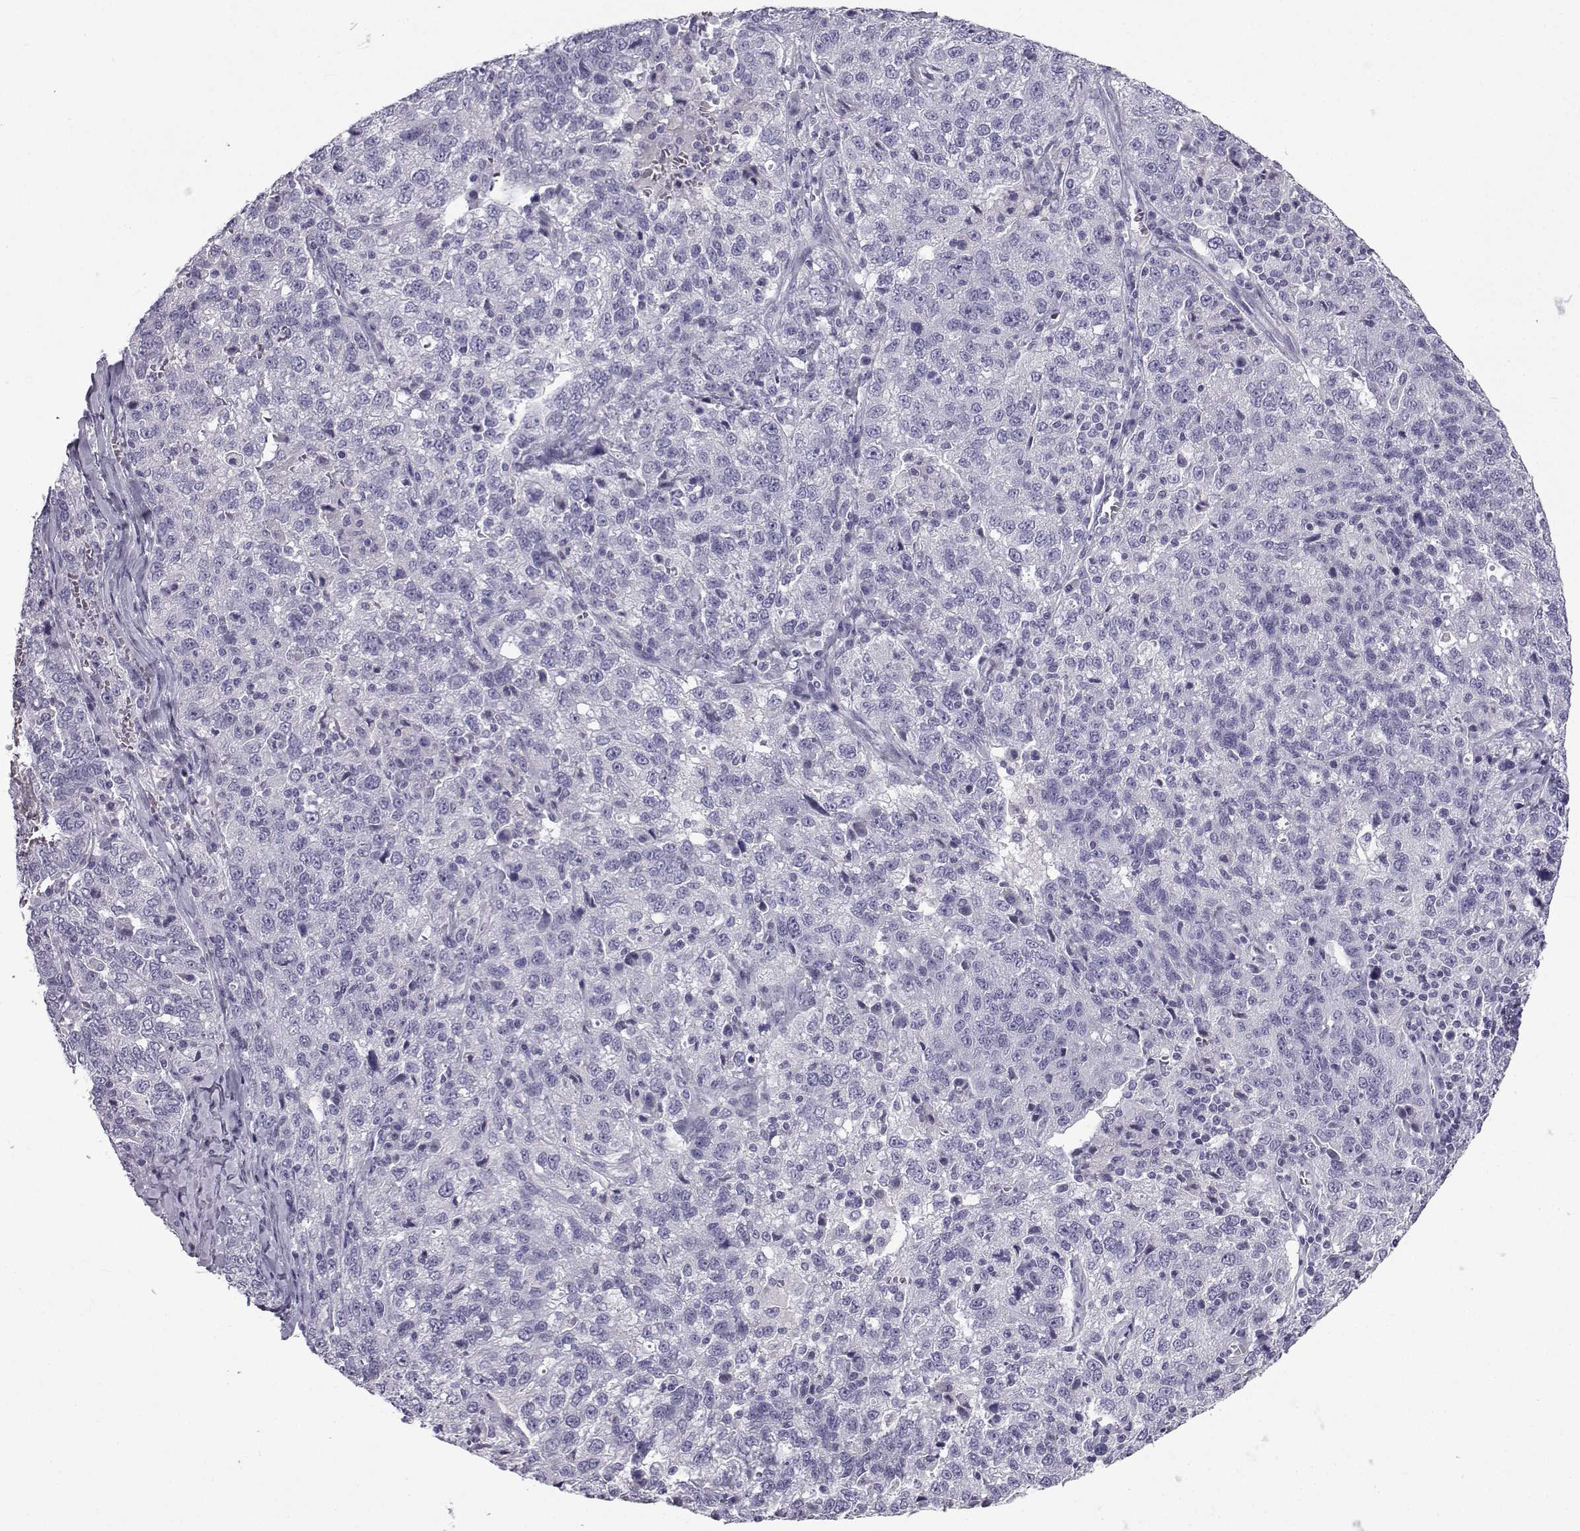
{"staining": {"intensity": "negative", "quantity": "none", "location": "none"}, "tissue": "ovarian cancer", "cell_type": "Tumor cells", "image_type": "cancer", "snomed": [{"axis": "morphology", "description": "Cystadenocarcinoma, serous, NOS"}, {"axis": "topography", "description": "Ovary"}], "caption": "Immunohistochemistry (IHC) micrograph of ovarian cancer stained for a protein (brown), which shows no staining in tumor cells.", "gene": "PCSK1N", "patient": {"sex": "female", "age": 71}}